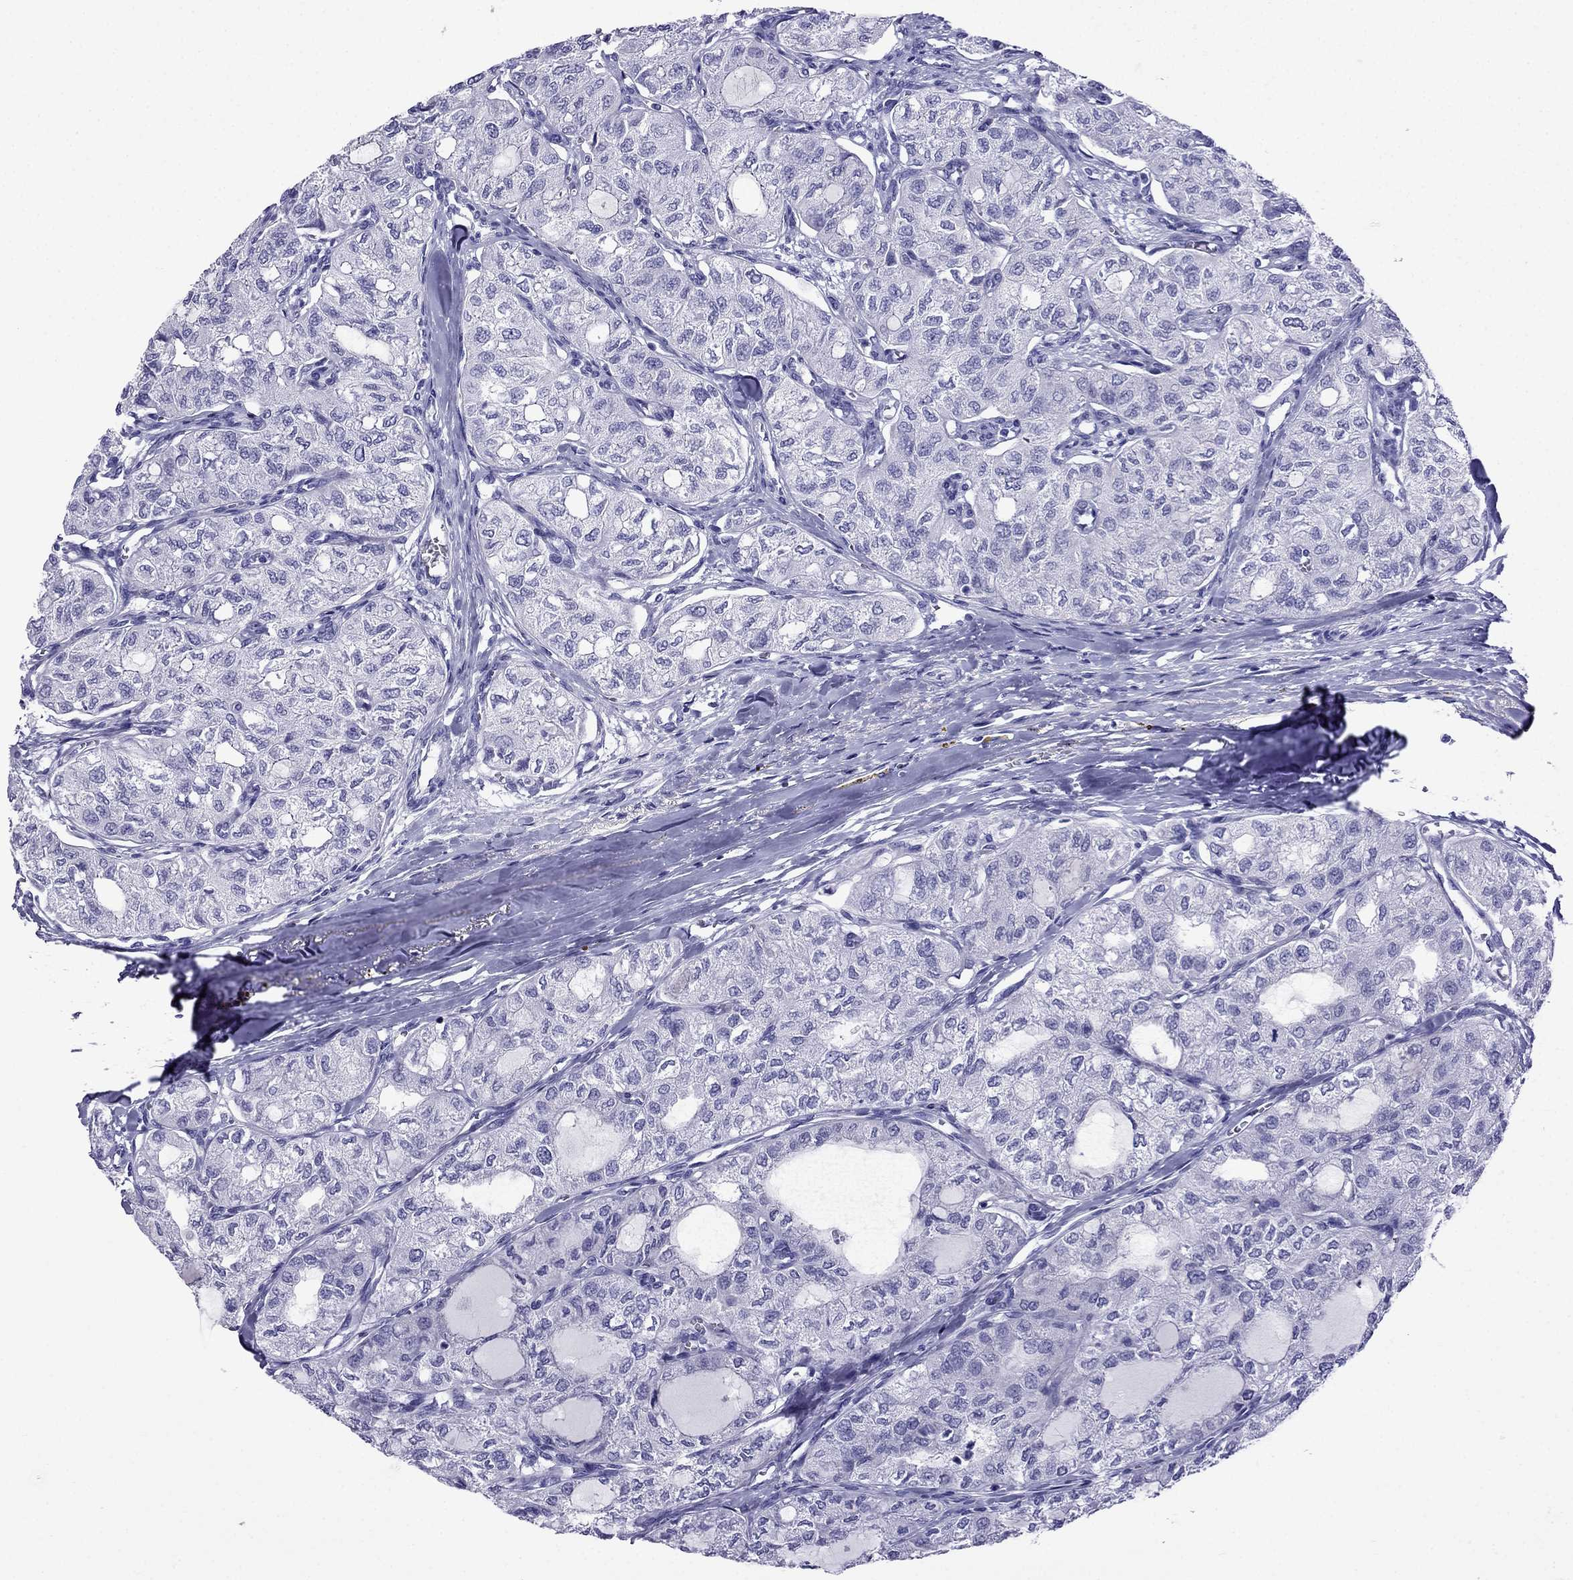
{"staining": {"intensity": "negative", "quantity": "none", "location": "none"}, "tissue": "thyroid cancer", "cell_type": "Tumor cells", "image_type": "cancer", "snomed": [{"axis": "morphology", "description": "Follicular adenoma carcinoma, NOS"}, {"axis": "topography", "description": "Thyroid gland"}], "caption": "Thyroid cancer was stained to show a protein in brown. There is no significant expression in tumor cells. The staining was performed using DAB to visualize the protein expression in brown, while the nuclei were stained in blue with hematoxylin (Magnification: 20x).", "gene": "ARR3", "patient": {"sex": "male", "age": 75}}